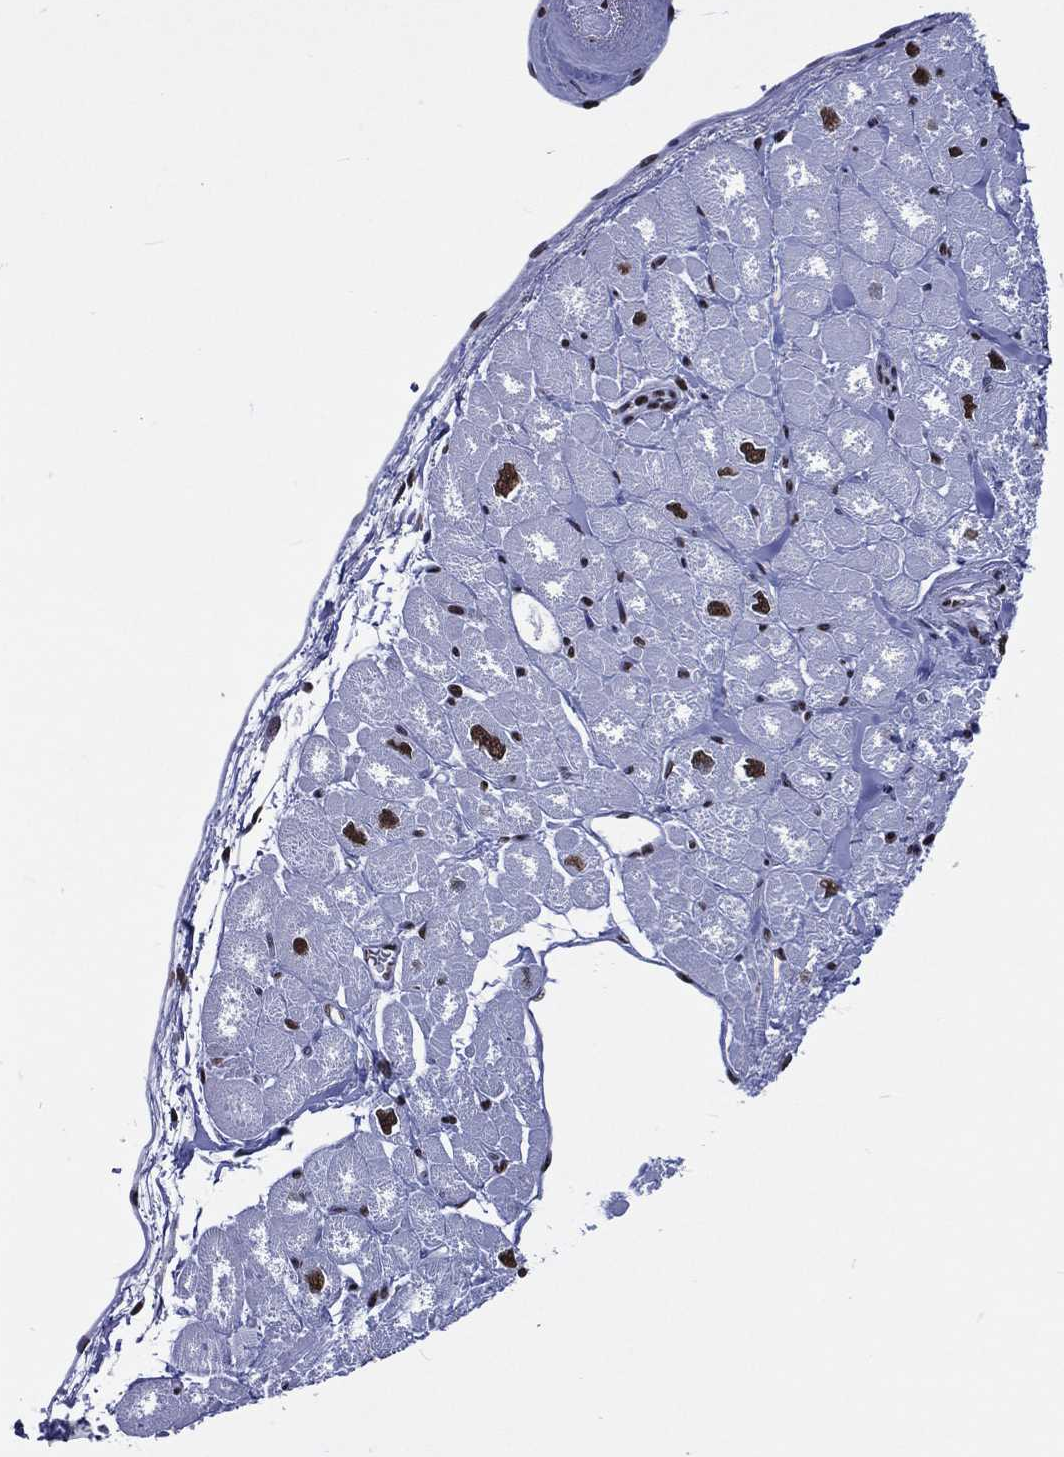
{"staining": {"intensity": "strong", "quantity": "<25%", "location": "nuclear"}, "tissue": "heart muscle", "cell_type": "Cardiomyocytes", "image_type": "normal", "snomed": [{"axis": "morphology", "description": "Normal tissue, NOS"}, {"axis": "topography", "description": "Heart"}], "caption": "Protein staining shows strong nuclear positivity in approximately <25% of cardiomyocytes in benign heart muscle.", "gene": "RETREG2", "patient": {"sex": "male", "age": 55}}